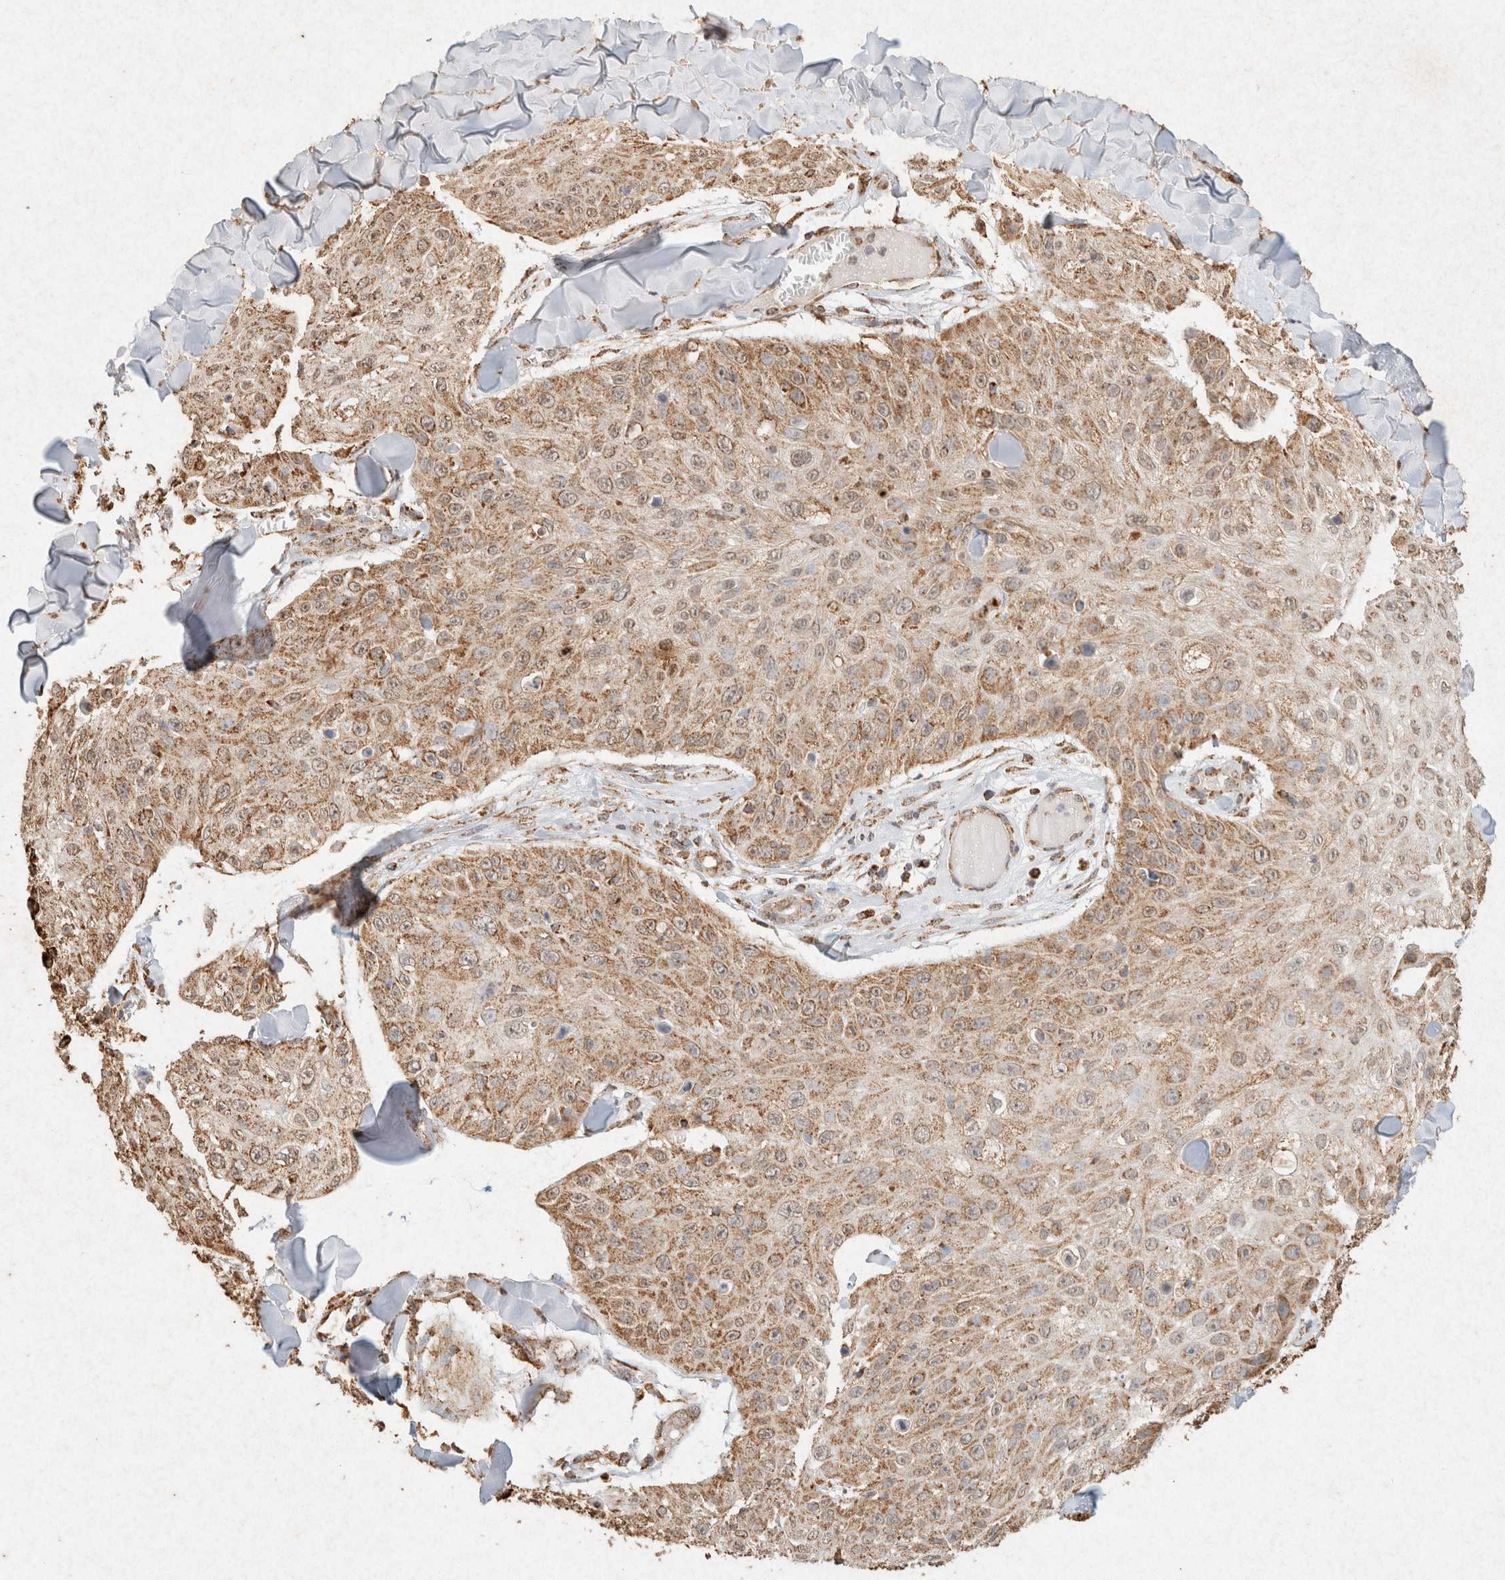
{"staining": {"intensity": "moderate", "quantity": ">75%", "location": "cytoplasmic/membranous"}, "tissue": "skin cancer", "cell_type": "Tumor cells", "image_type": "cancer", "snomed": [{"axis": "morphology", "description": "Squamous cell carcinoma, NOS"}, {"axis": "topography", "description": "Skin"}], "caption": "The micrograph exhibits staining of squamous cell carcinoma (skin), revealing moderate cytoplasmic/membranous protein positivity (brown color) within tumor cells. The staining was performed using DAB, with brown indicating positive protein expression. Nuclei are stained blue with hematoxylin.", "gene": "SDC2", "patient": {"sex": "male", "age": 86}}